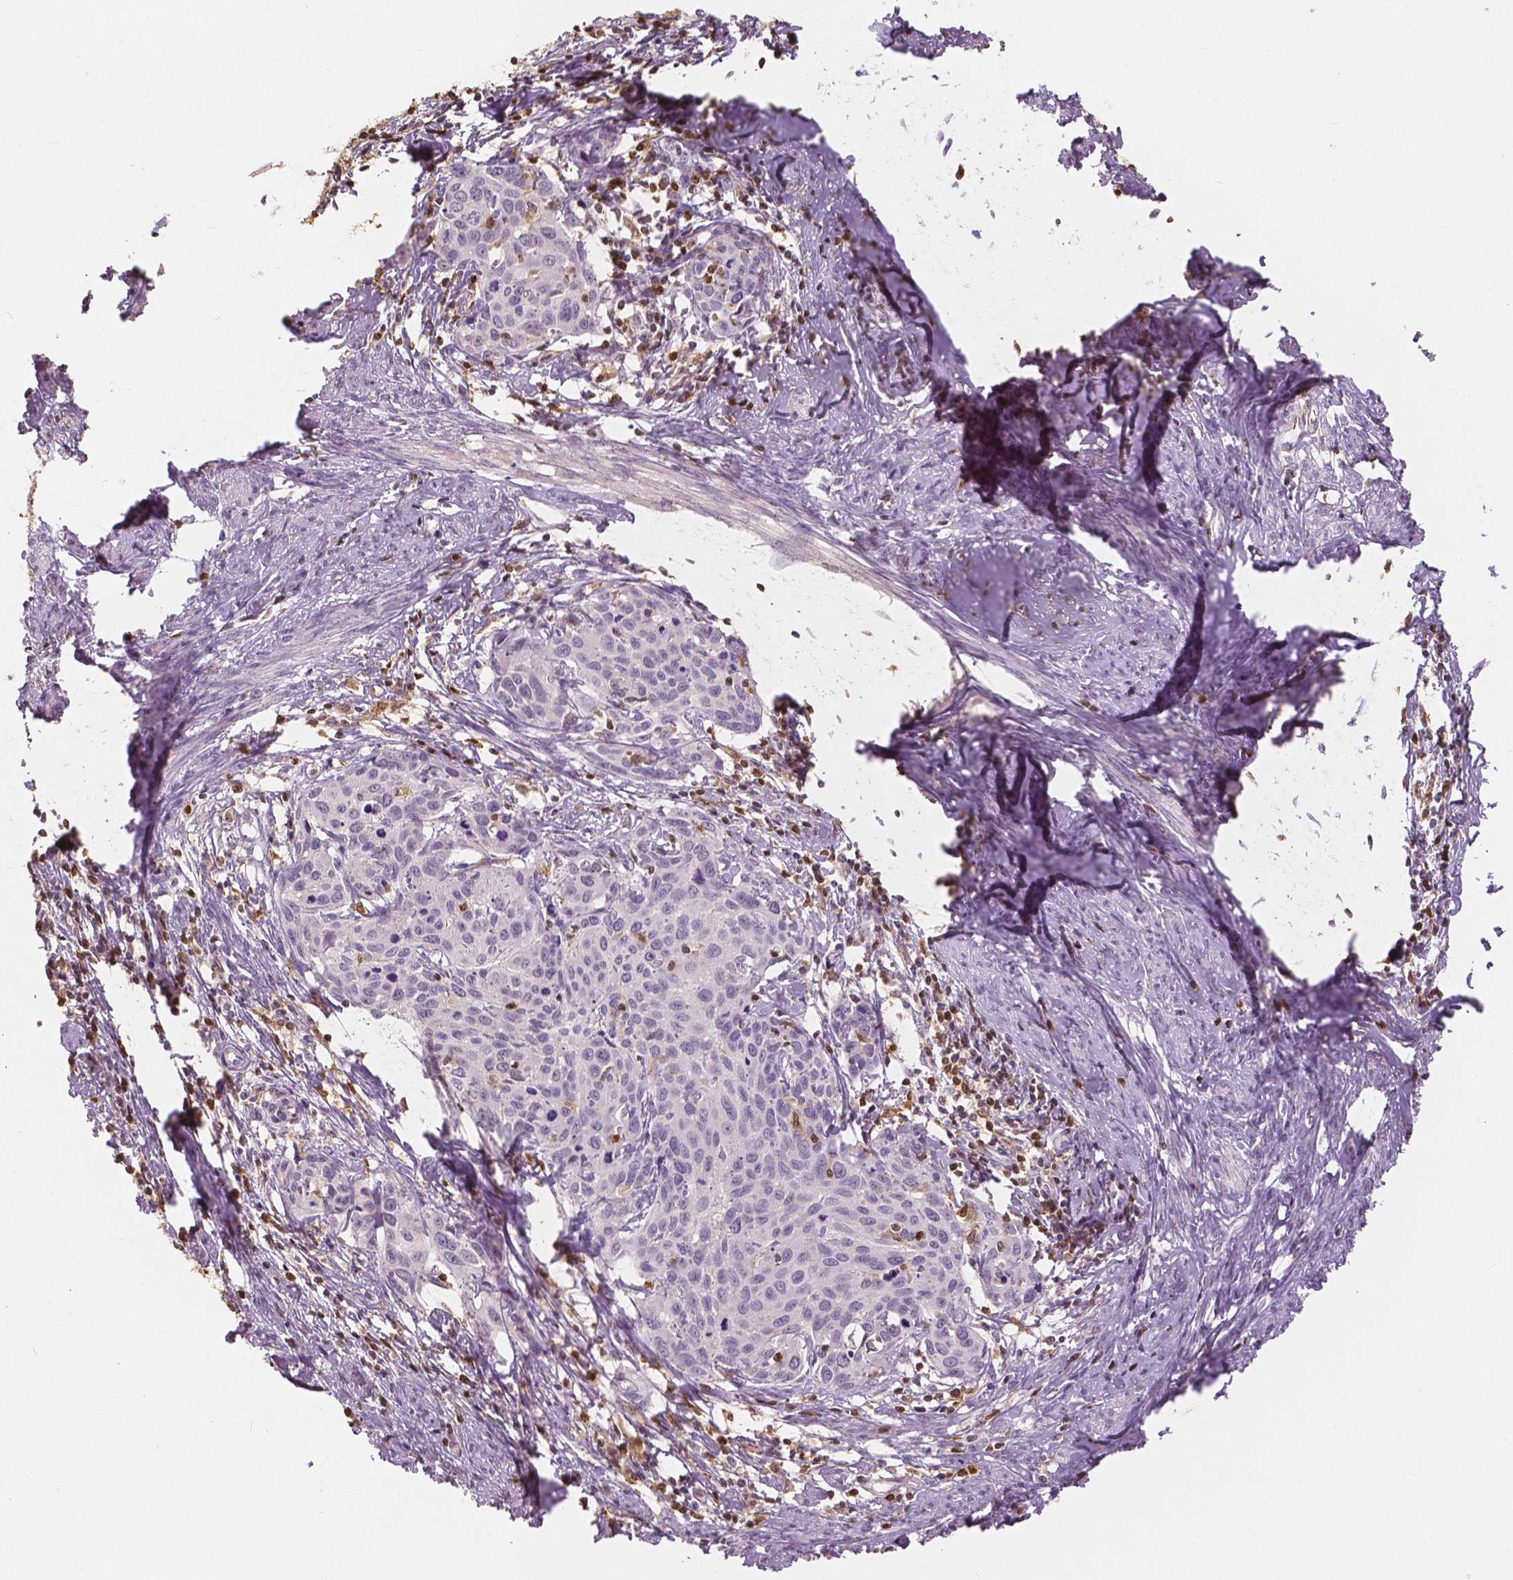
{"staining": {"intensity": "negative", "quantity": "none", "location": "none"}, "tissue": "cervical cancer", "cell_type": "Tumor cells", "image_type": "cancer", "snomed": [{"axis": "morphology", "description": "Squamous cell carcinoma, NOS"}, {"axis": "topography", "description": "Cervix"}], "caption": "DAB (3,3'-diaminobenzidine) immunohistochemical staining of cervical cancer exhibits no significant staining in tumor cells. (Immunohistochemistry, brightfield microscopy, high magnification).", "gene": "S100A4", "patient": {"sex": "female", "age": 62}}